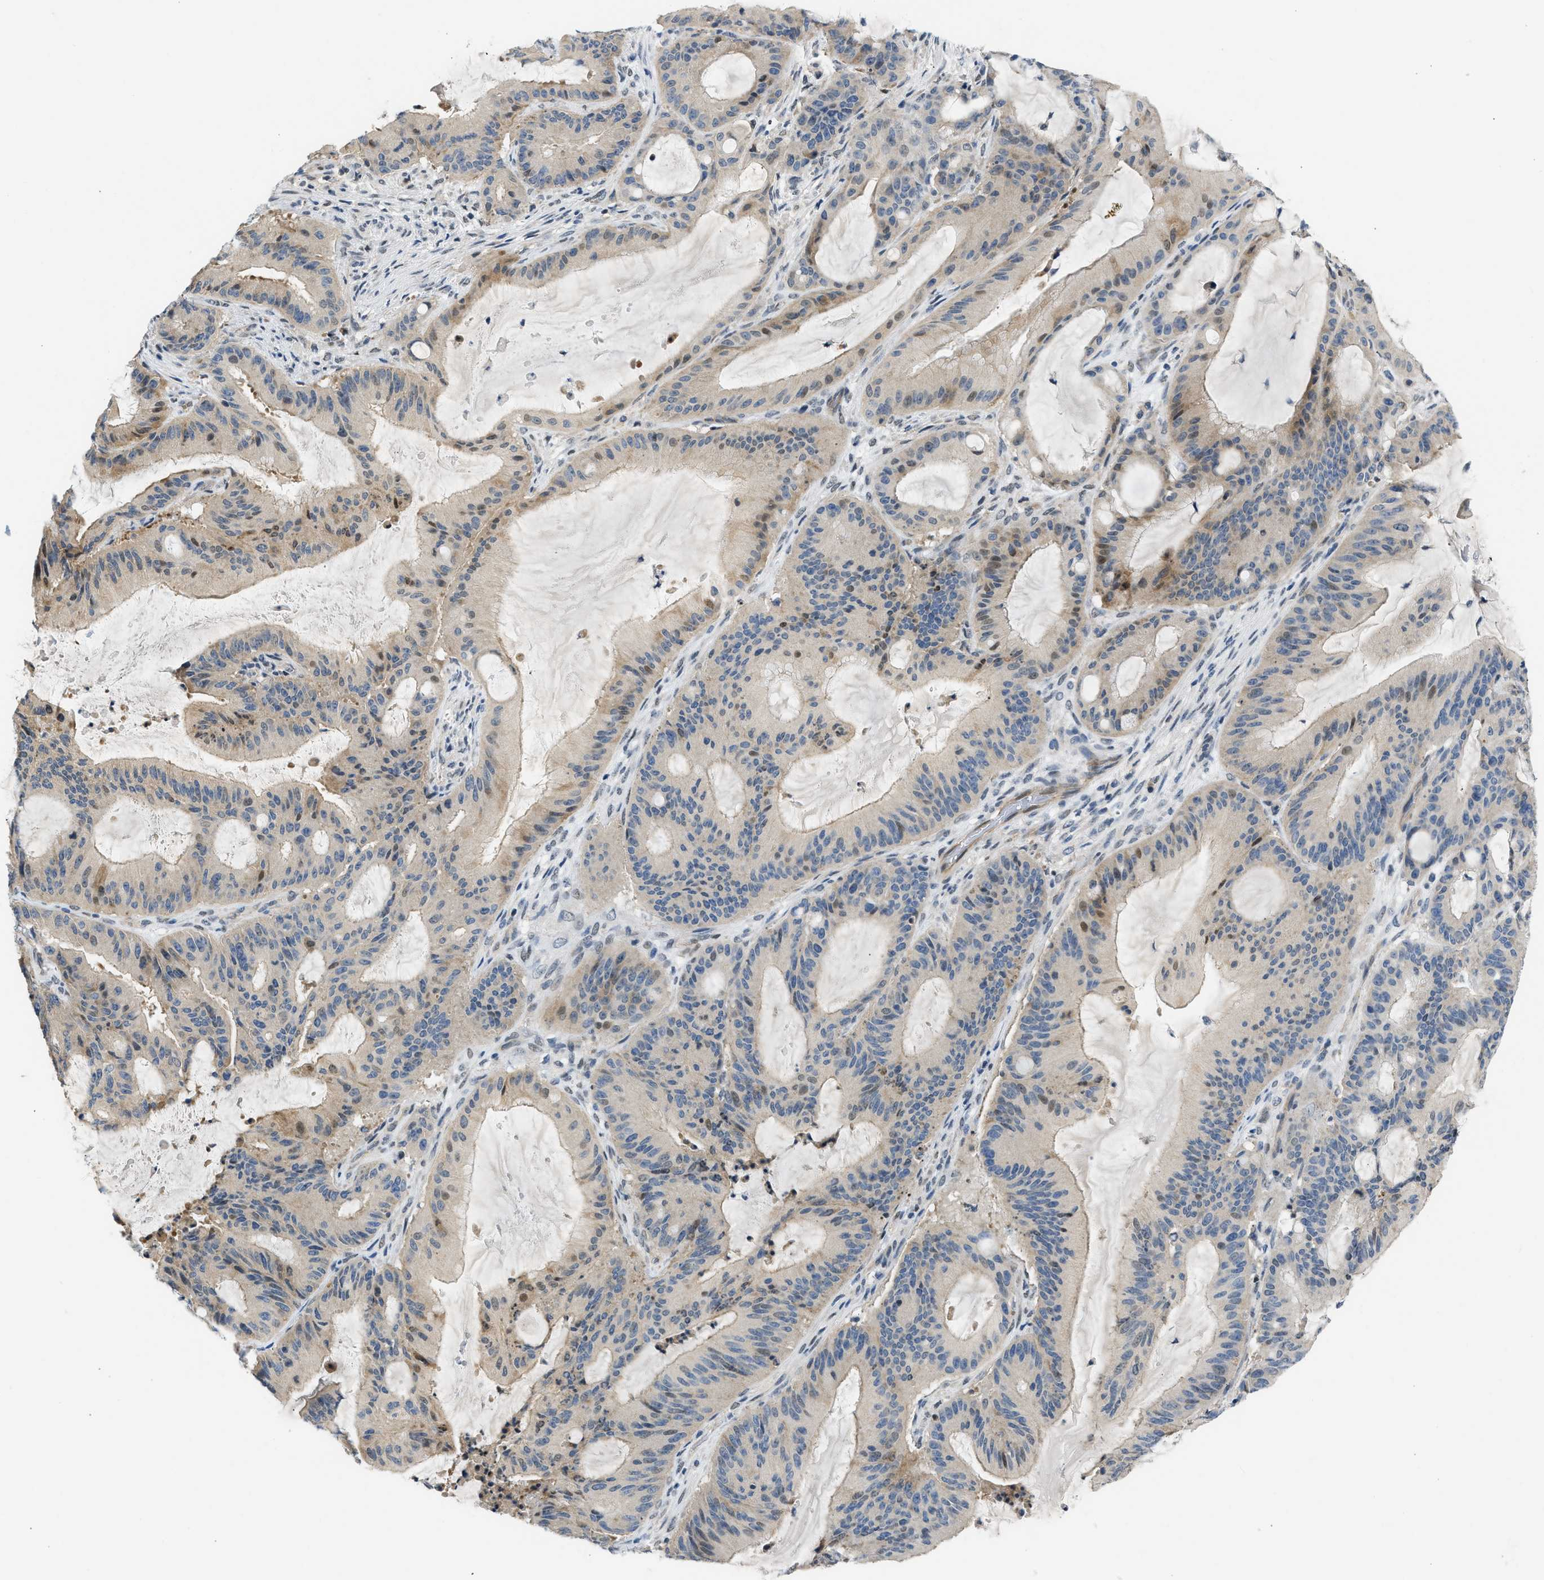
{"staining": {"intensity": "moderate", "quantity": "<25%", "location": "nuclear"}, "tissue": "liver cancer", "cell_type": "Tumor cells", "image_type": "cancer", "snomed": [{"axis": "morphology", "description": "Normal tissue, NOS"}, {"axis": "morphology", "description": "Cholangiocarcinoma"}, {"axis": "topography", "description": "Liver"}, {"axis": "topography", "description": "Peripheral nerve tissue"}], "caption": "Protein staining displays moderate nuclear staining in approximately <25% of tumor cells in liver cancer (cholangiocarcinoma).", "gene": "OLIG3", "patient": {"sex": "female", "age": 73}}